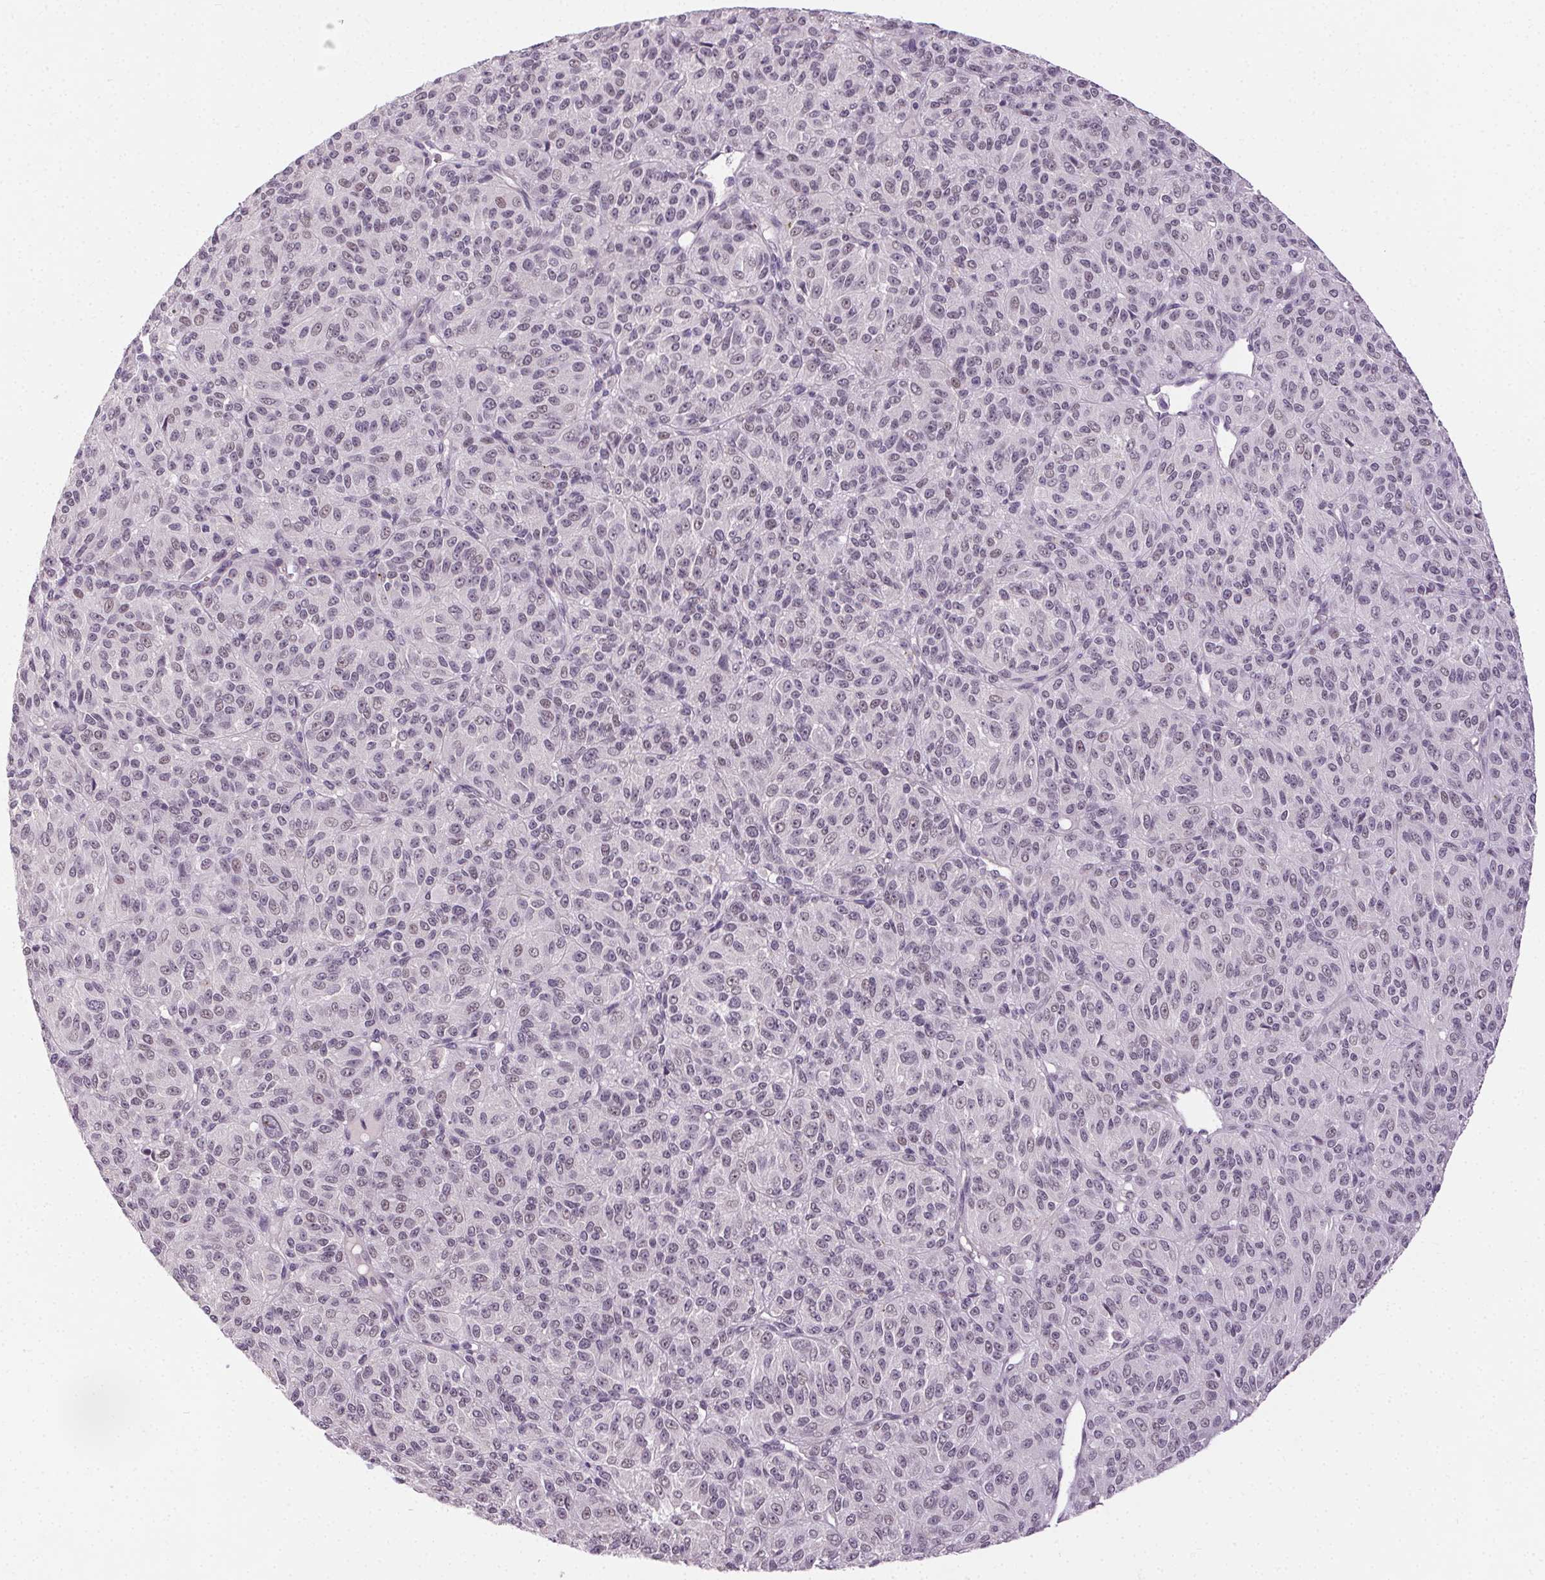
{"staining": {"intensity": "weak", "quantity": "<25%", "location": "nuclear"}, "tissue": "melanoma", "cell_type": "Tumor cells", "image_type": "cancer", "snomed": [{"axis": "morphology", "description": "Malignant melanoma, Metastatic site"}, {"axis": "topography", "description": "Brain"}], "caption": "The immunohistochemistry (IHC) image has no significant expression in tumor cells of melanoma tissue.", "gene": "FAM168A", "patient": {"sex": "female", "age": 56}}